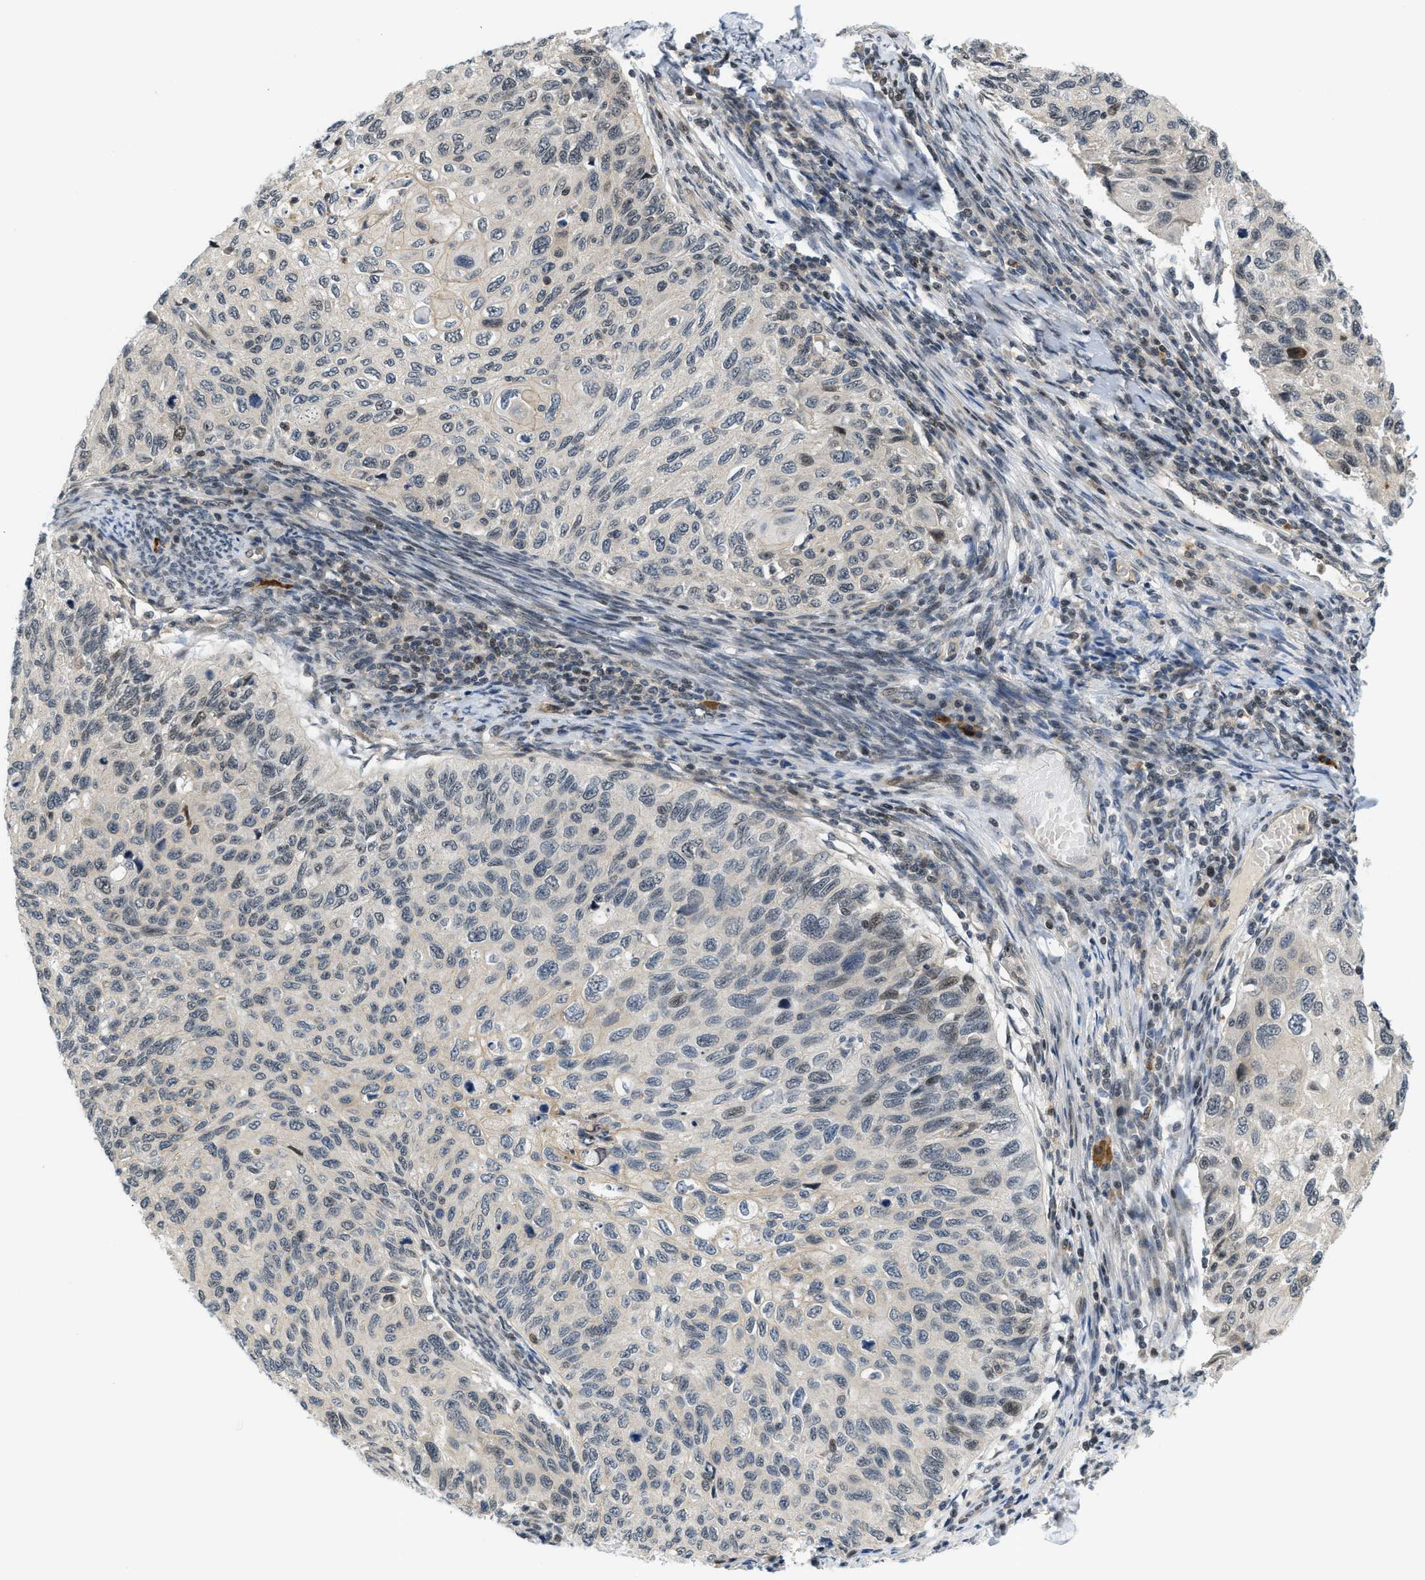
{"staining": {"intensity": "weak", "quantity": "<25%", "location": "nuclear"}, "tissue": "cervical cancer", "cell_type": "Tumor cells", "image_type": "cancer", "snomed": [{"axis": "morphology", "description": "Squamous cell carcinoma, NOS"}, {"axis": "topography", "description": "Cervix"}], "caption": "IHC of human cervical cancer (squamous cell carcinoma) reveals no staining in tumor cells.", "gene": "KMT2A", "patient": {"sex": "female", "age": 70}}